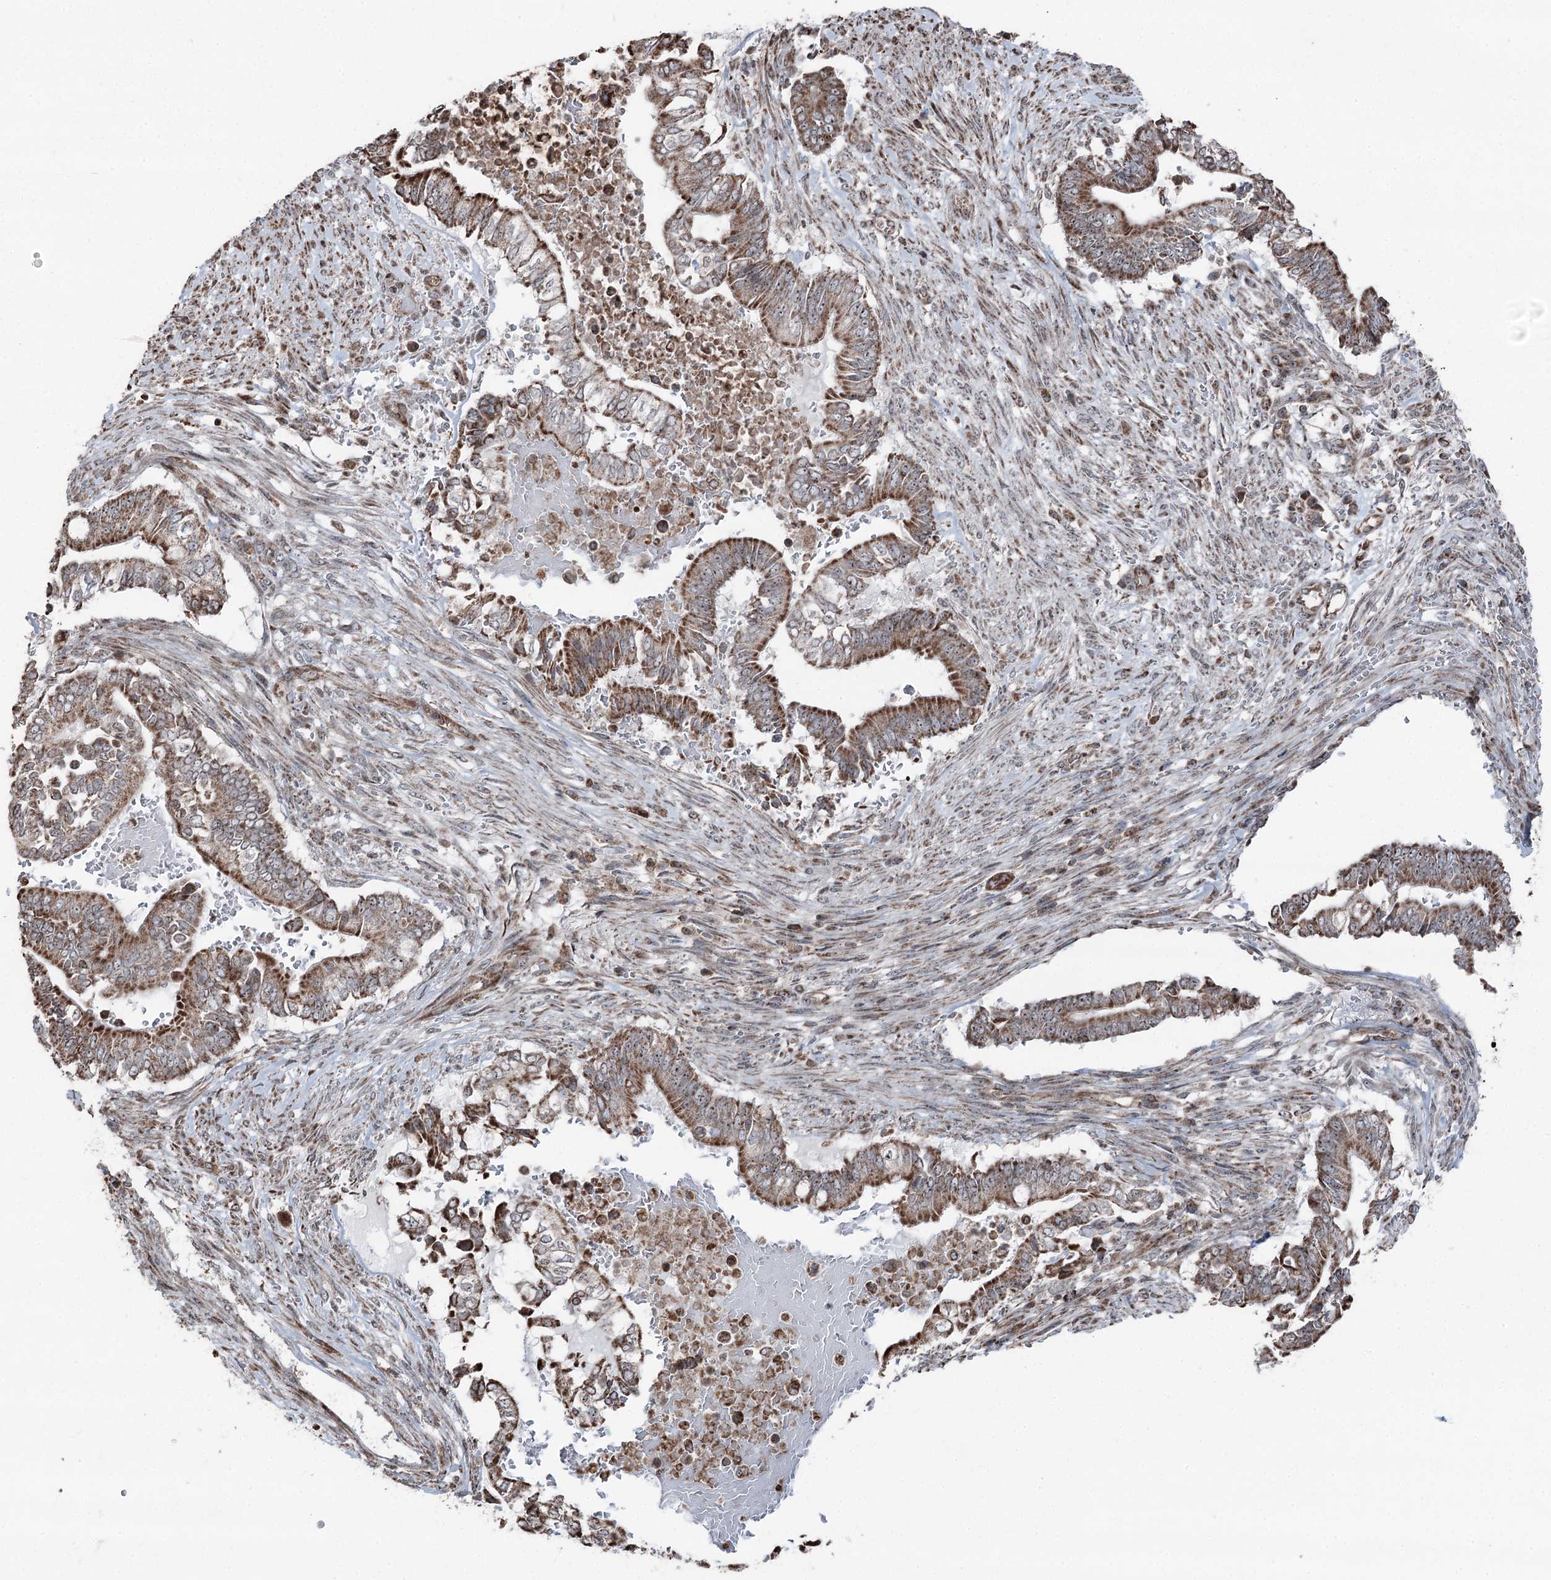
{"staining": {"intensity": "moderate", "quantity": ">75%", "location": "cytoplasmic/membranous,nuclear"}, "tissue": "pancreatic cancer", "cell_type": "Tumor cells", "image_type": "cancer", "snomed": [{"axis": "morphology", "description": "Adenocarcinoma, NOS"}, {"axis": "topography", "description": "Pancreas"}], "caption": "Adenocarcinoma (pancreatic) tissue demonstrates moderate cytoplasmic/membranous and nuclear staining in about >75% of tumor cells, visualized by immunohistochemistry.", "gene": "STEEP1", "patient": {"sex": "male", "age": 68}}